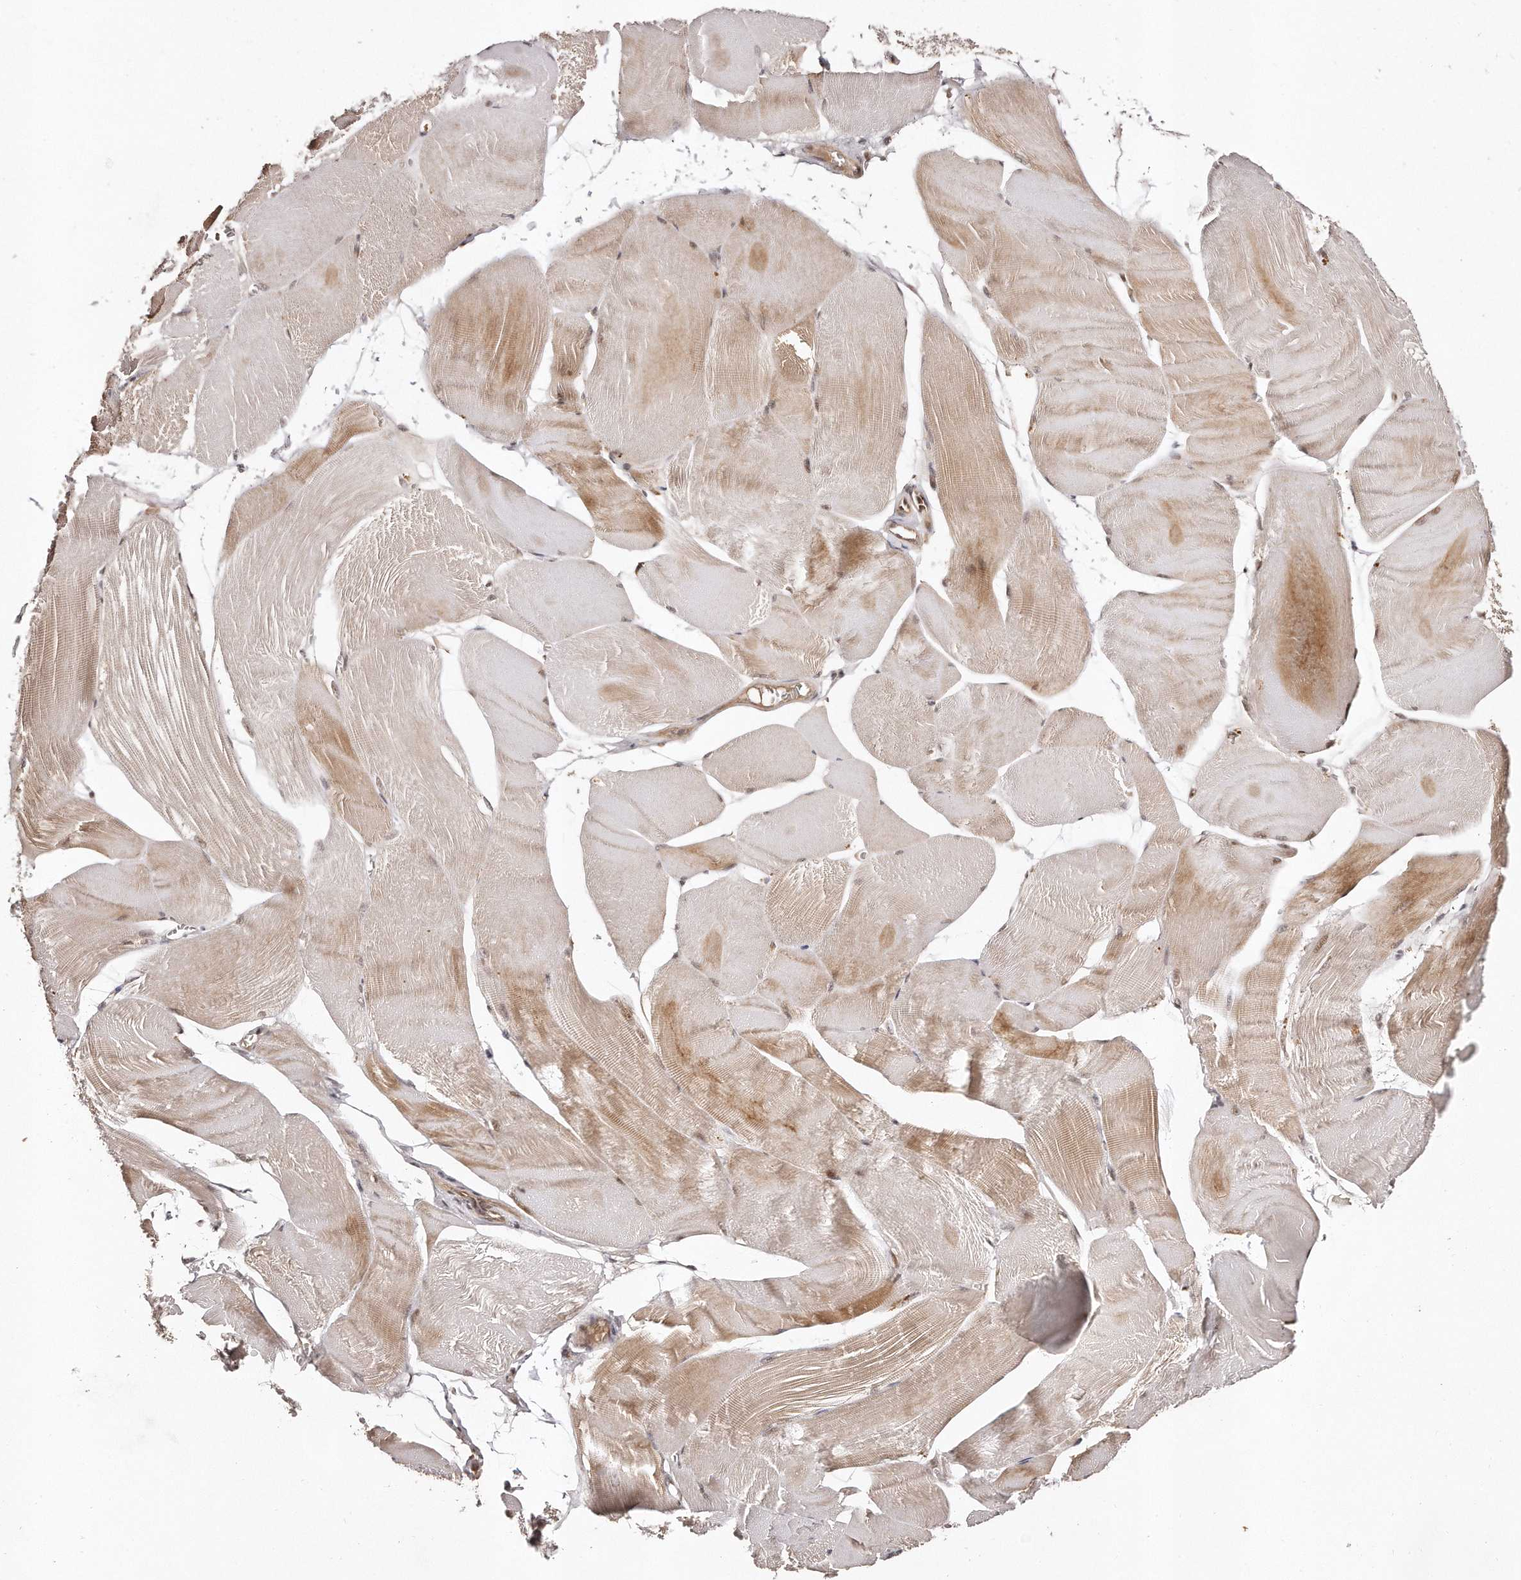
{"staining": {"intensity": "moderate", "quantity": "25%-75%", "location": "cytoplasmic/membranous,nuclear"}, "tissue": "skeletal muscle", "cell_type": "Myocytes", "image_type": "normal", "snomed": [{"axis": "morphology", "description": "Normal tissue, NOS"}, {"axis": "morphology", "description": "Basal cell carcinoma"}, {"axis": "topography", "description": "Skeletal muscle"}], "caption": "A brown stain labels moderate cytoplasmic/membranous,nuclear positivity of a protein in myocytes of unremarkable human skeletal muscle. (DAB IHC with brightfield microscopy, high magnification).", "gene": "SOX4", "patient": {"sex": "female", "age": 64}}